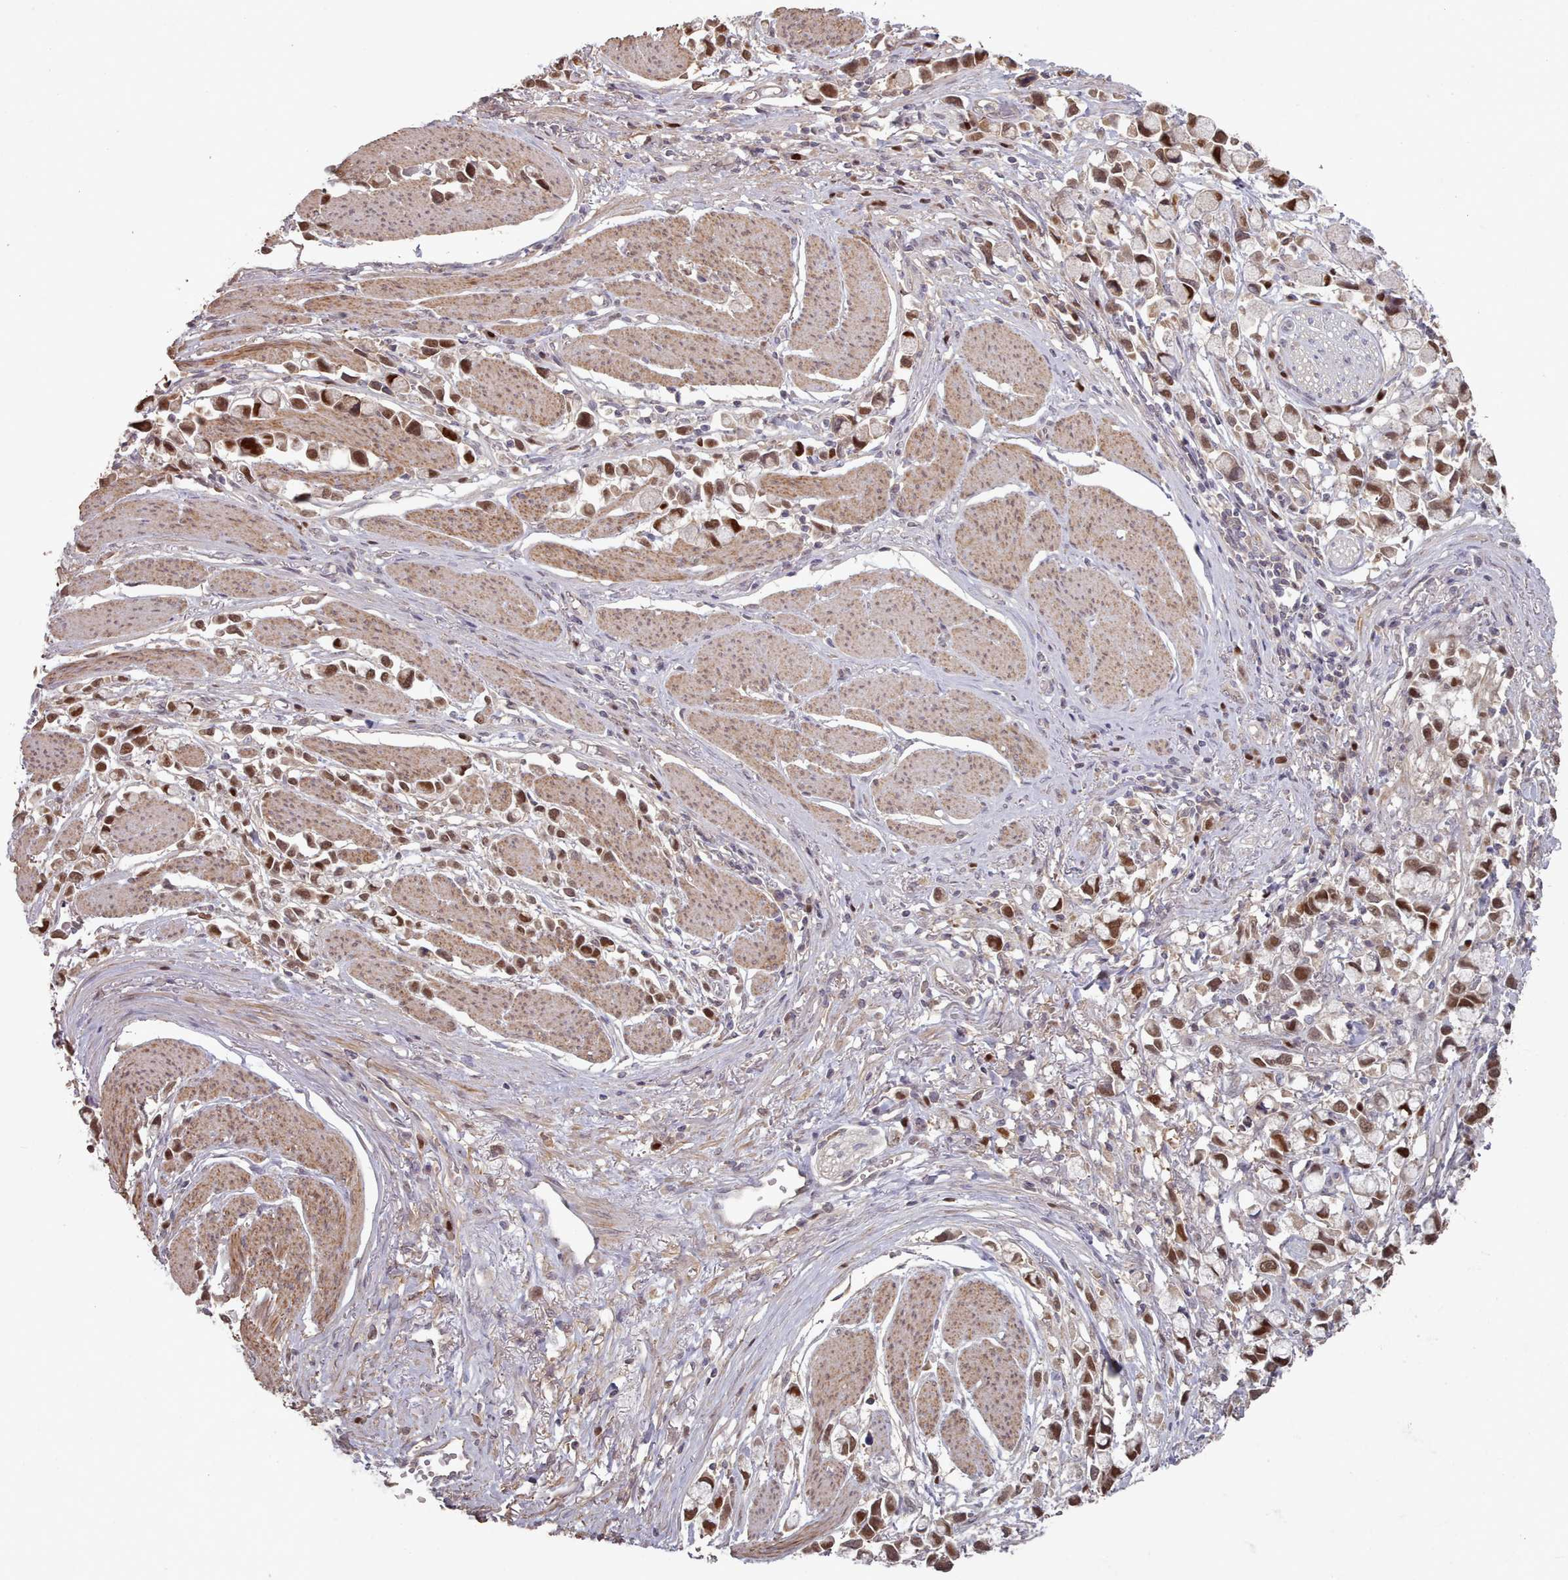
{"staining": {"intensity": "moderate", "quantity": ">75%", "location": "nuclear"}, "tissue": "stomach cancer", "cell_type": "Tumor cells", "image_type": "cancer", "snomed": [{"axis": "morphology", "description": "Adenocarcinoma, NOS"}, {"axis": "topography", "description": "Stomach"}], "caption": "This histopathology image demonstrates IHC staining of stomach cancer, with medium moderate nuclear positivity in about >75% of tumor cells.", "gene": "ERCC6L", "patient": {"sex": "female", "age": 81}}